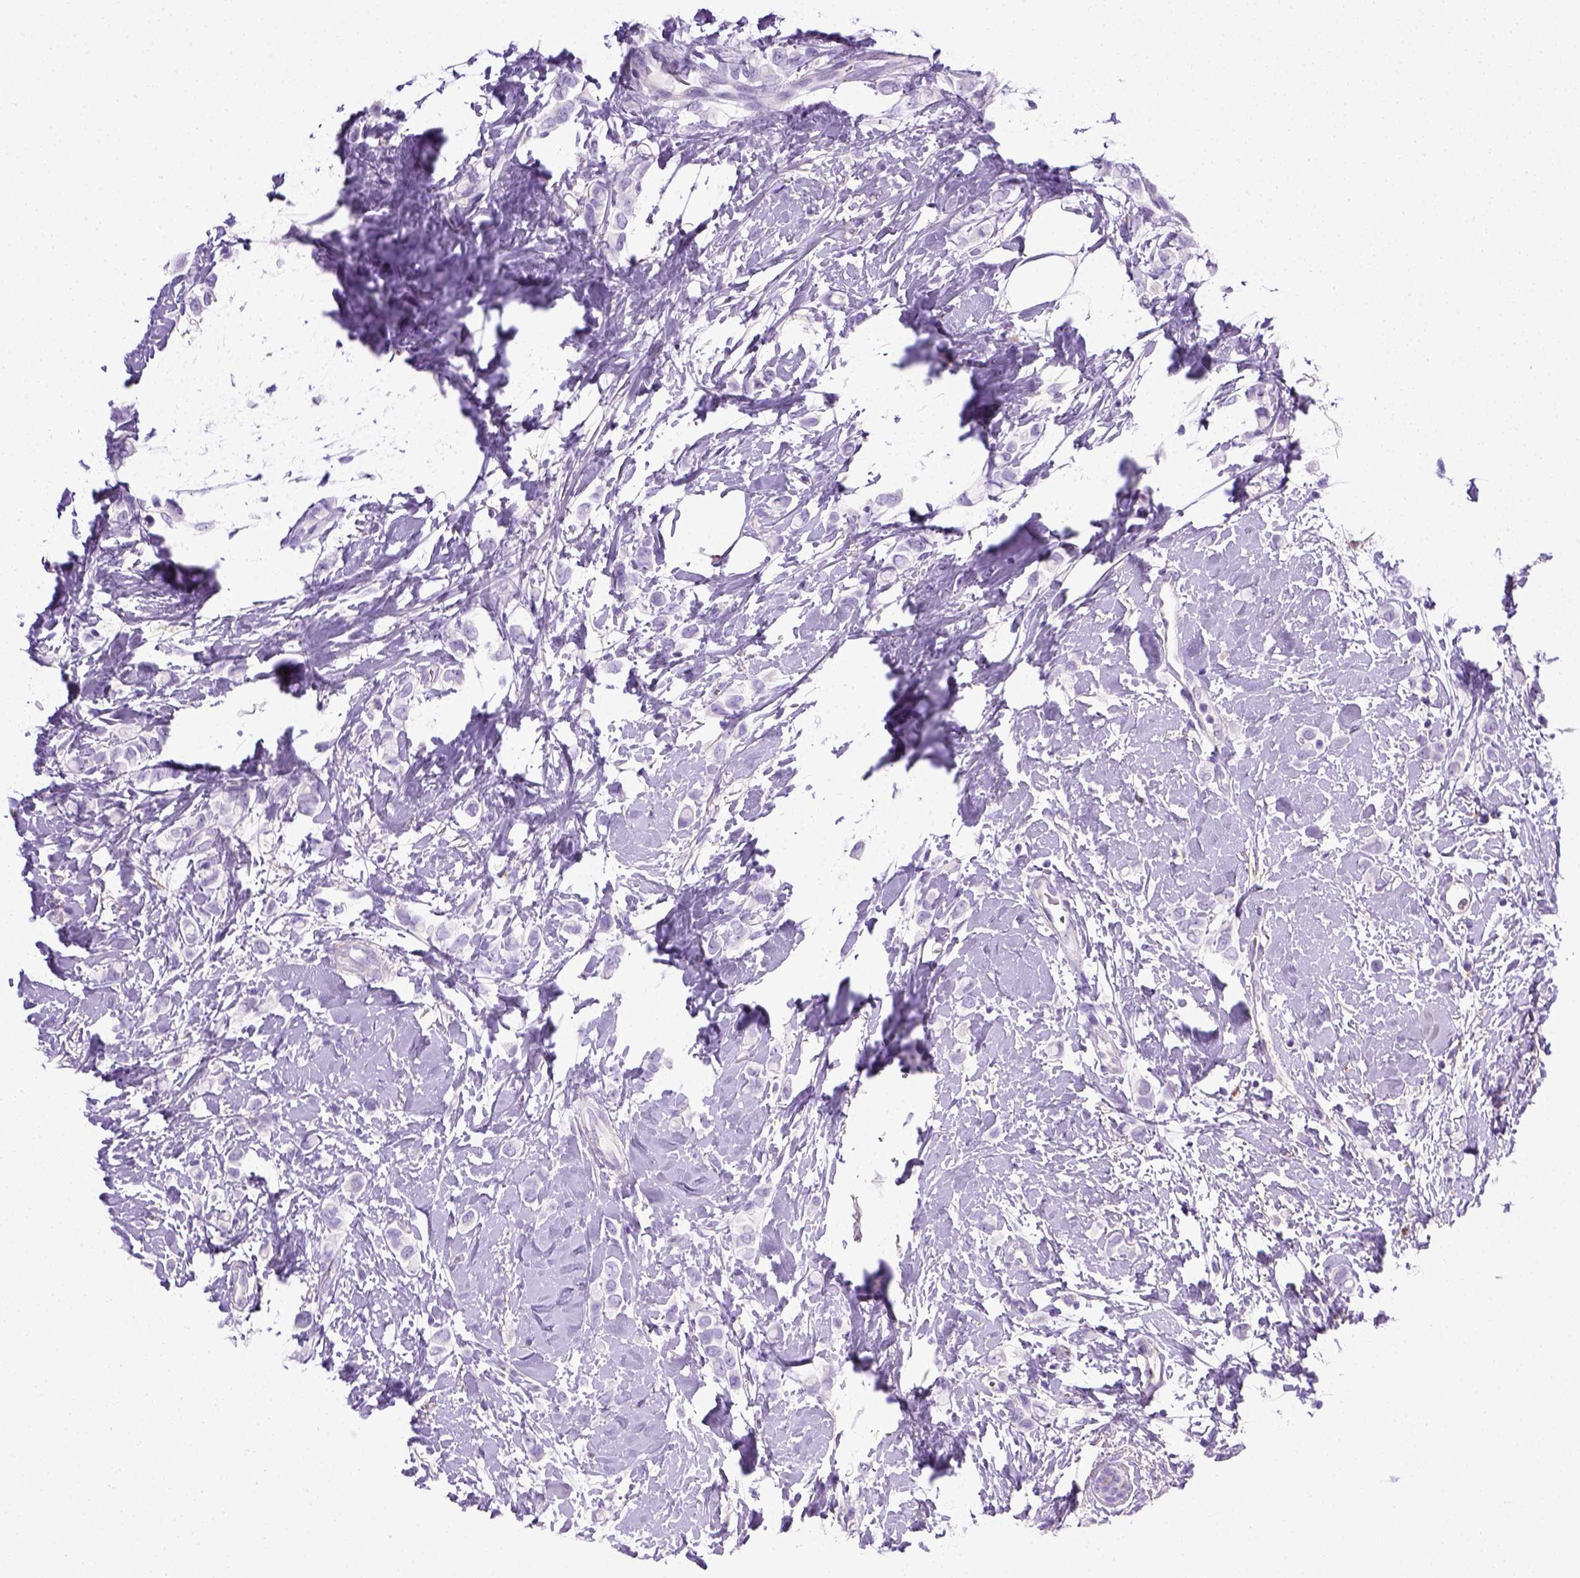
{"staining": {"intensity": "negative", "quantity": "none", "location": "none"}, "tissue": "breast cancer", "cell_type": "Tumor cells", "image_type": "cancer", "snomed": [{"axis": "morphology", "description": "Lobular carcinoma"}, {"axis": "topography", "description": "Breast"}], "caption": "This micrograph is of breast cancer stained with IHC to label a protein in brown with the nuclei are counter-stained blue. There is no staining in tumor cells.", "gene": "KRT71", "patient": {"sex": "female", "age": 66}}